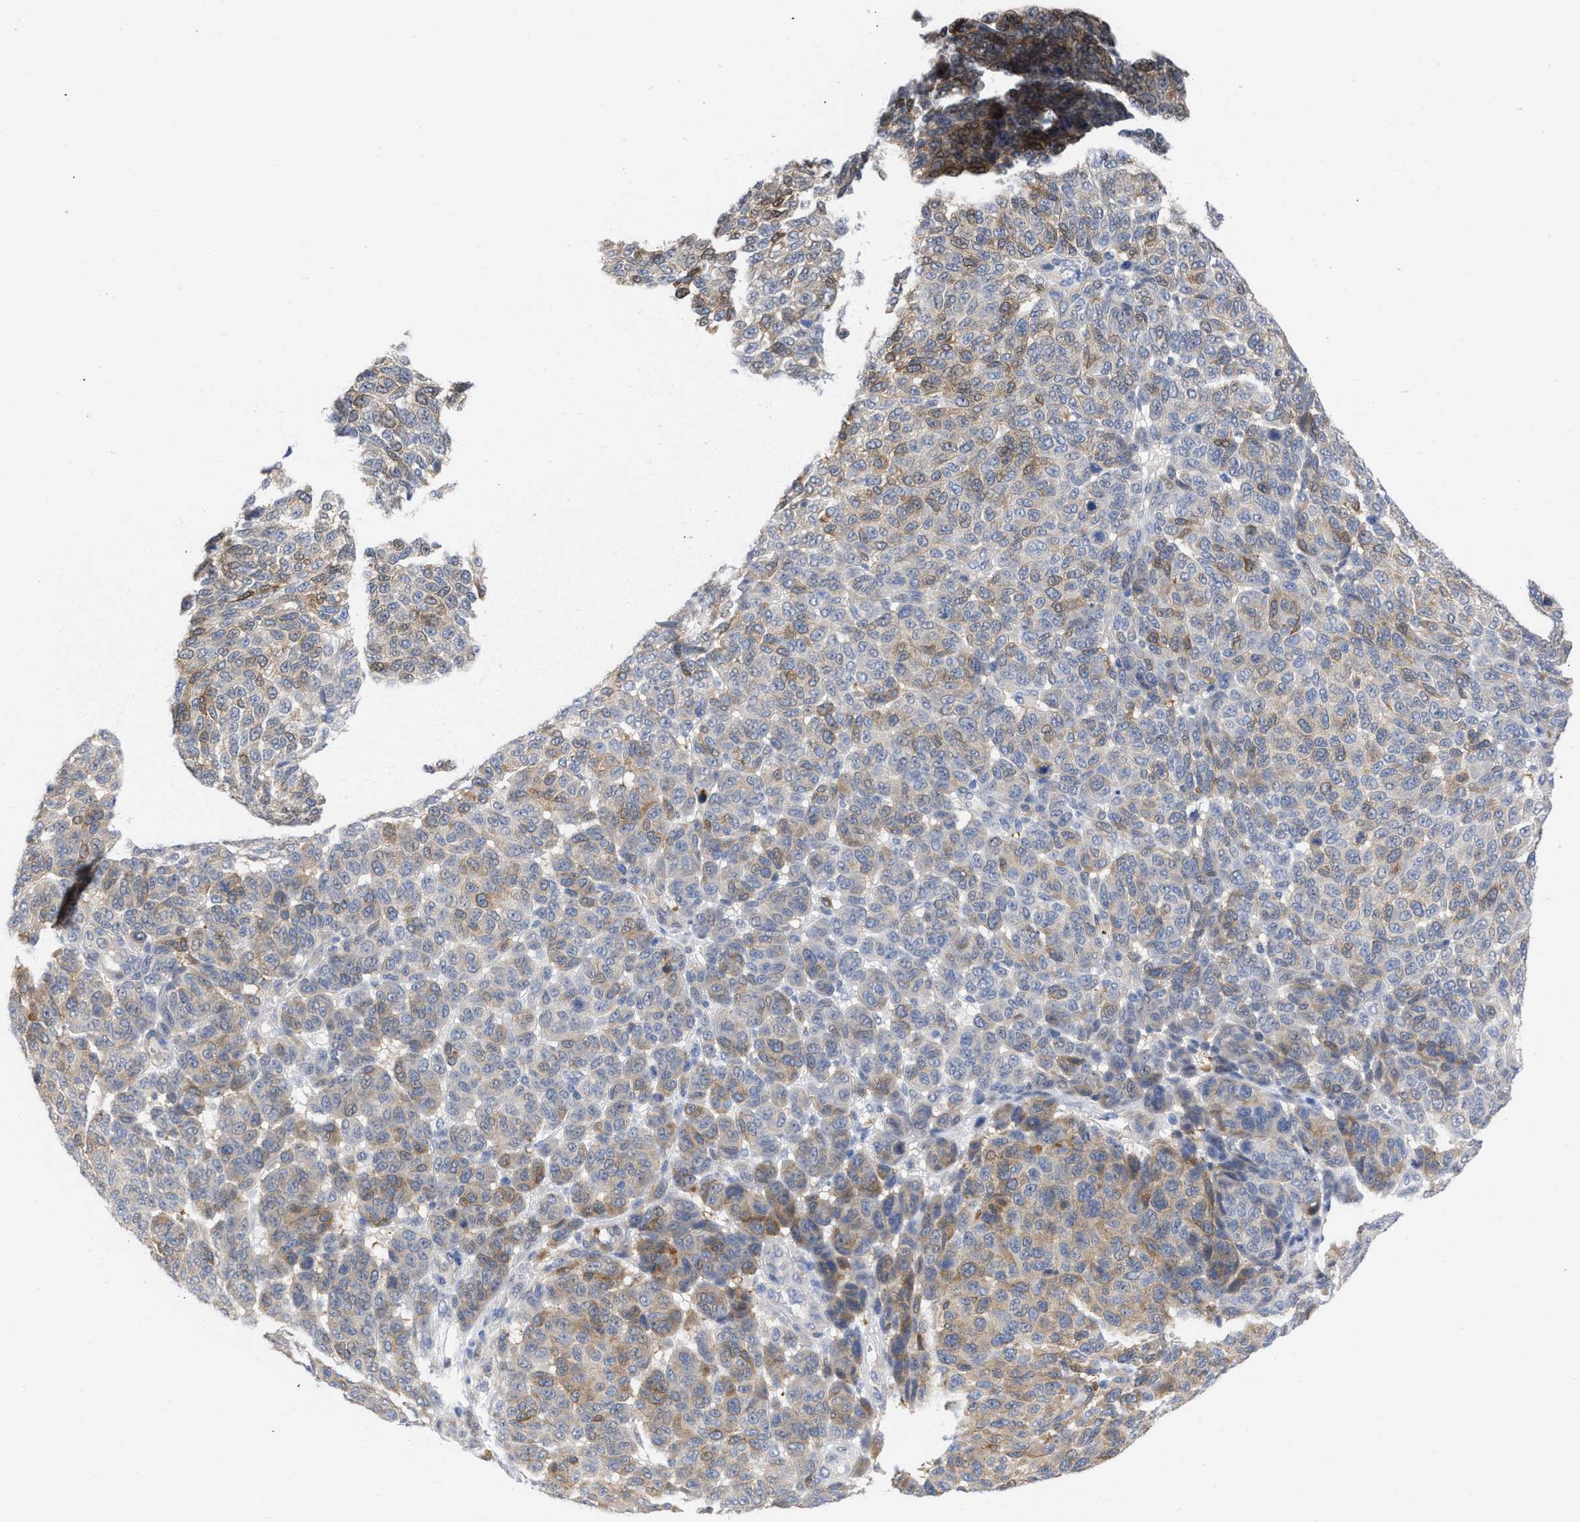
{"staining": {"intensity": "weak", "quantity": "25%-75%", "location": "cytoplasmic/membranous"}, "tissue": "melanoma", "cell_type": "Tumor cells", "image_type": "cancer", "snomed": [{"axis": "morphology", "description": "Malignant melanoma, NOS"}, {"axis": "topography", "description": "Skin"}], "caption": "A low amount of weak cytoplasmic/membranous positivity is identified in approximately 25%-75% of tumor cells in melanoma tissue.", "gene": "THRA", "patient": {"sex": "male", "age": 59}}